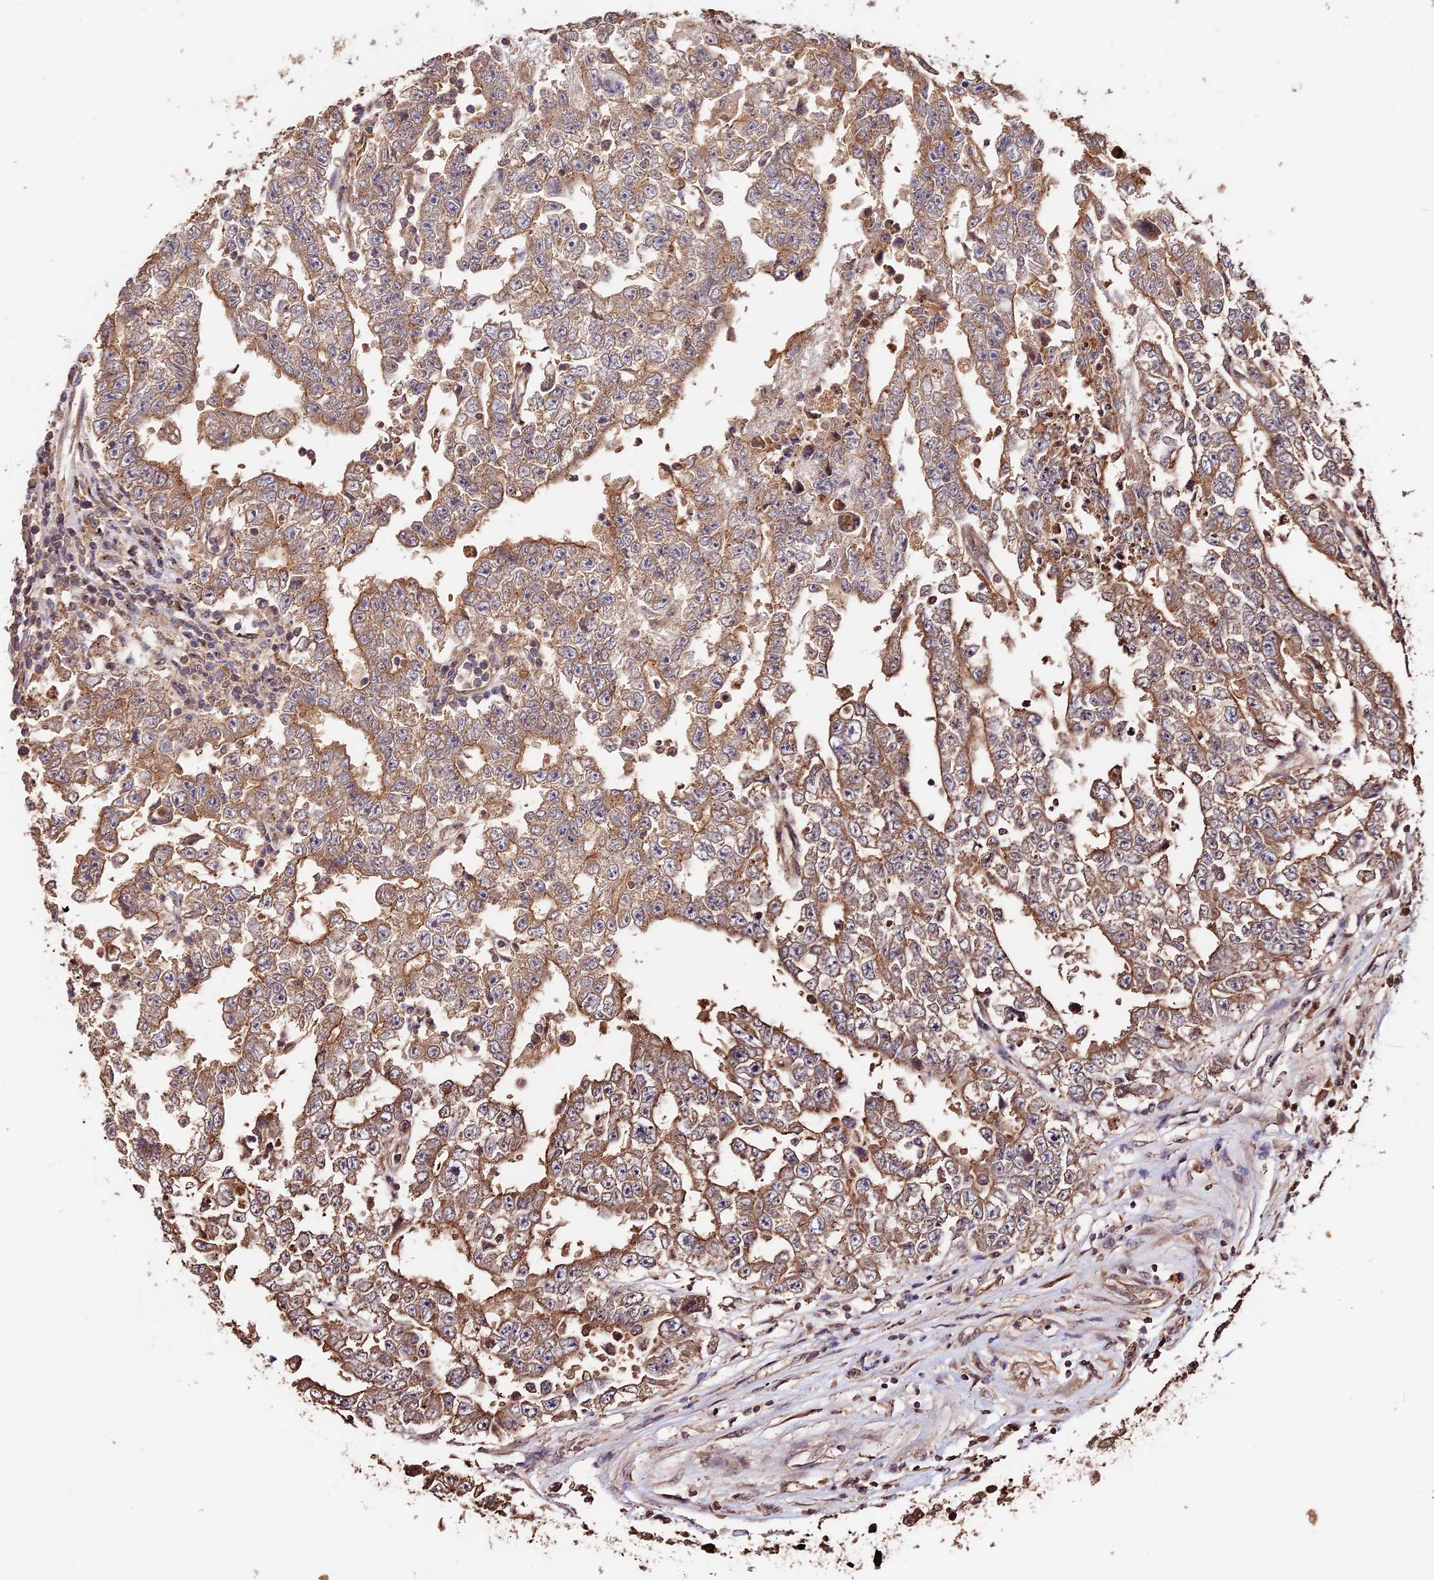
{"staining": {"intensity": "weak", "quantity": "25%-75%", "location": "cytoplasmic/membranous"}, "tissue": "testis cancer", "cell_type": "Tumor cells", "image_type": "cancer", "snomed": [{"axis": "morphology", "description": "Carcinoma, Embryonal, NOS"}, {"axis": "topography", "description": "Testis"}], "caption": "The micrograph reveals immunohistochemical staining of testis cancer. There is weak cytoplasmic/membranous positivity is seen in approximately 25%-75% of tumor cells. (DAB (3,3'-diaminobenzidine) = brown stain, brightfield microscopy at high magnification).", "gene": "PPP1R37", "patient": {"sex": "male", "age": 25}}